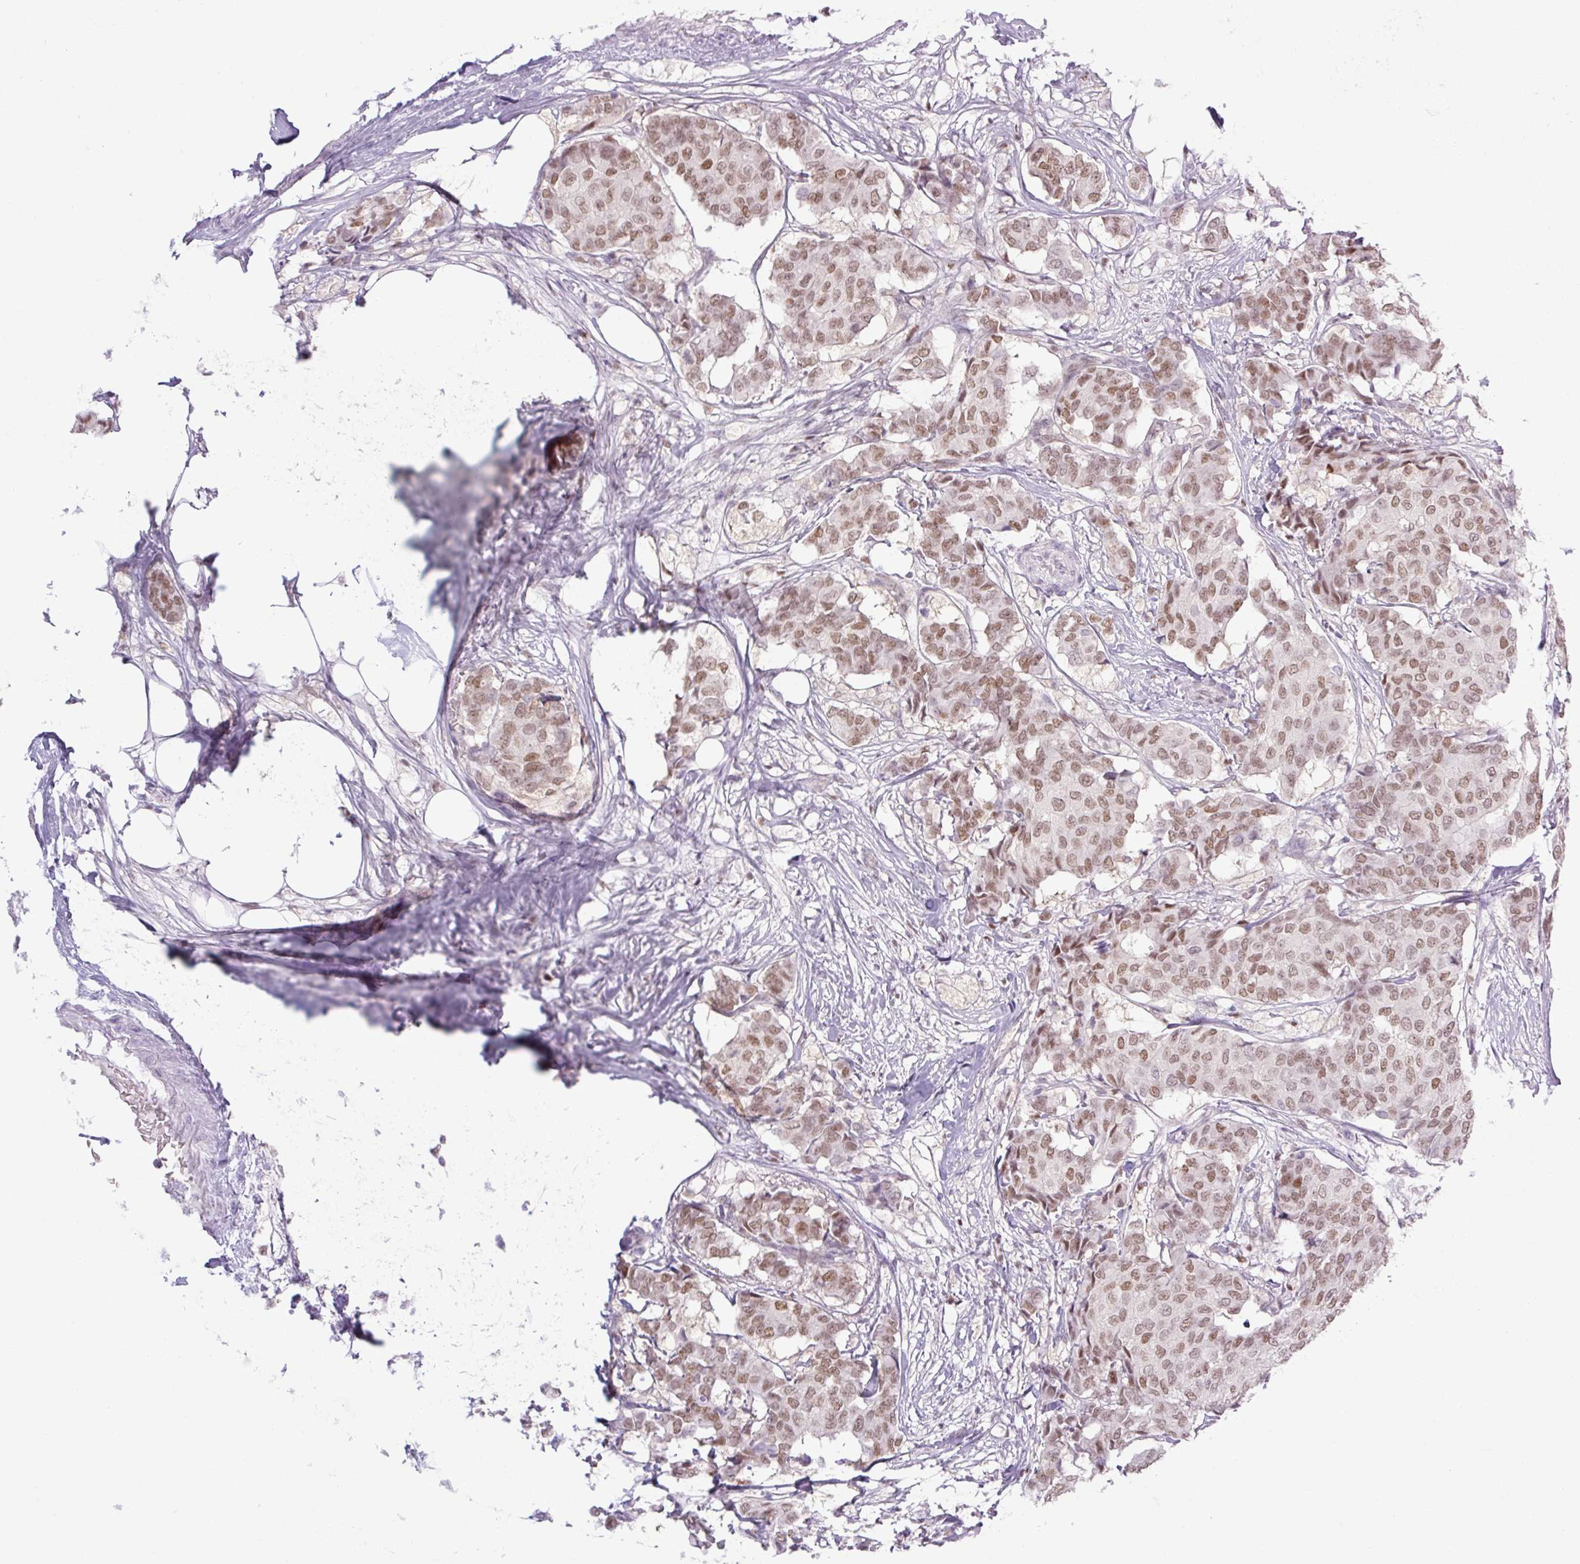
{"staining": {"intensity": "moderate", "quantity": ">75%", "location": "nuclear"}, "tissue": "breast cancer", "cell_type": "Tumor cells", "image_type": "cancer", "snomed": [{"axis": "morphology", "description": "Duct carcinoma"}, {"axis": "topography", "description": "Breast"}], "caption": "Breast cancer tissue shows moderate nuclear staining in about >75% of tumor cells", "gene": "TLE3", "patient": {"sex": "female", "age": 75}}